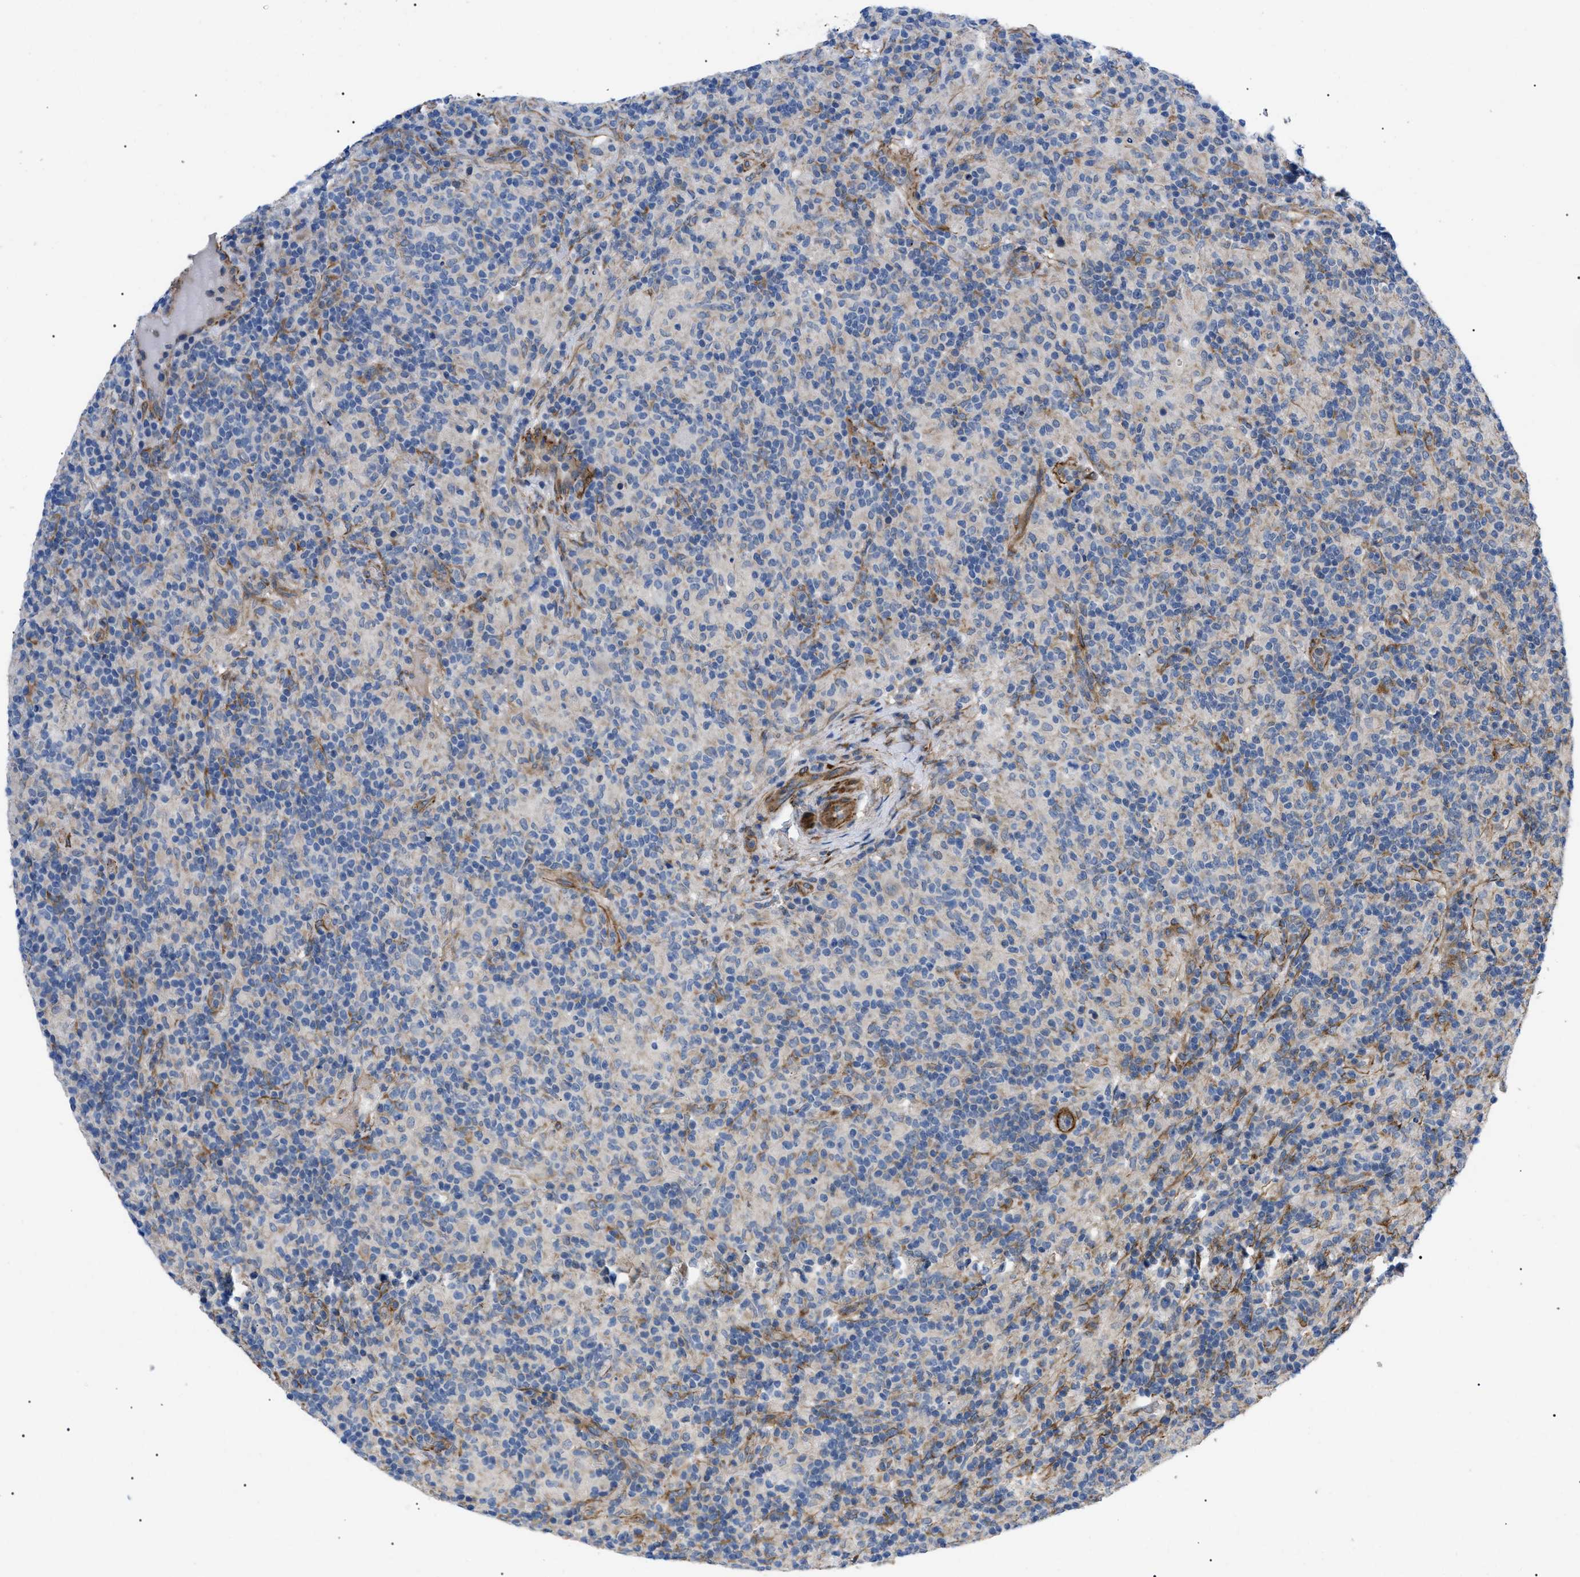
{"staining": {"intensity": "negative", "quantity": "none", "location": "none"}, "tissue": "lymphoma", "cell_type": "Tumor cells", "image_type": "cancer", "snomed": [{"axis": "morphology", "description": "Hodgkin's disease, NOS"}, {"axis": "topography", "description": "Lymph node"}], "caption": "A micrograph of human lymphoma is negative for staining in tumor cells. (Immunohistochemistry (ihc), brightfield microscopy, high magnification).", "gene": "MYO10", "patient": {"sex": "male", "age": 70}}